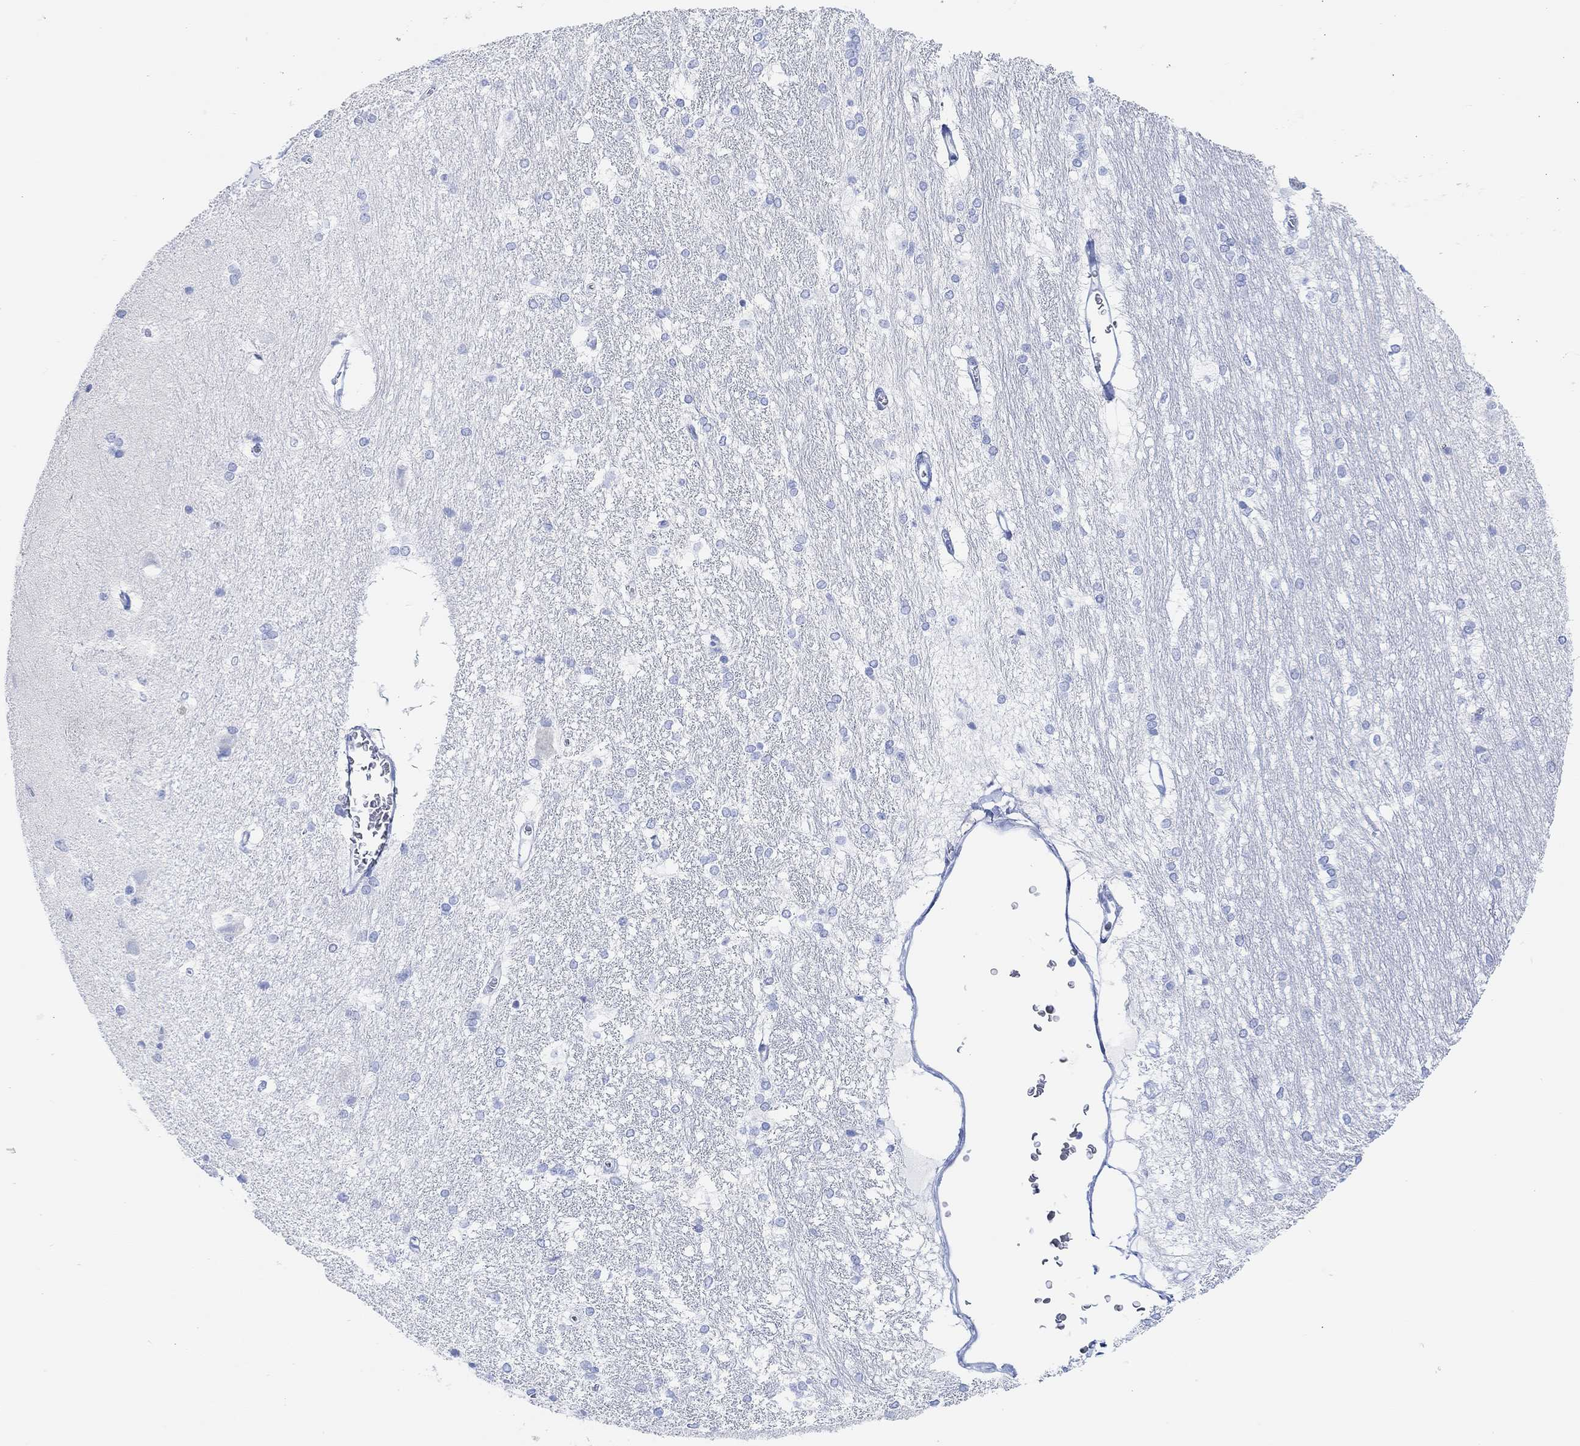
{"staining": {"intensity": "negative", "quantity": "none", "location": "none"}, "tissue": "hippocampus", "cell_type": "Glial cells", "image_type": "normal", "snomed": [{"axis": "morphology", "description": "Normal tissue, NOS"}, {"axis": "topography", "description": "Cerebral cortex"}, {"axis": "topography", "description": "Hippocampus"}], "caption": "The micrograph reveals no significant positivity in glial cells of hippocampus.", "gene": "ANKRD33", "patient": {"sex": "female", "age": 19}}